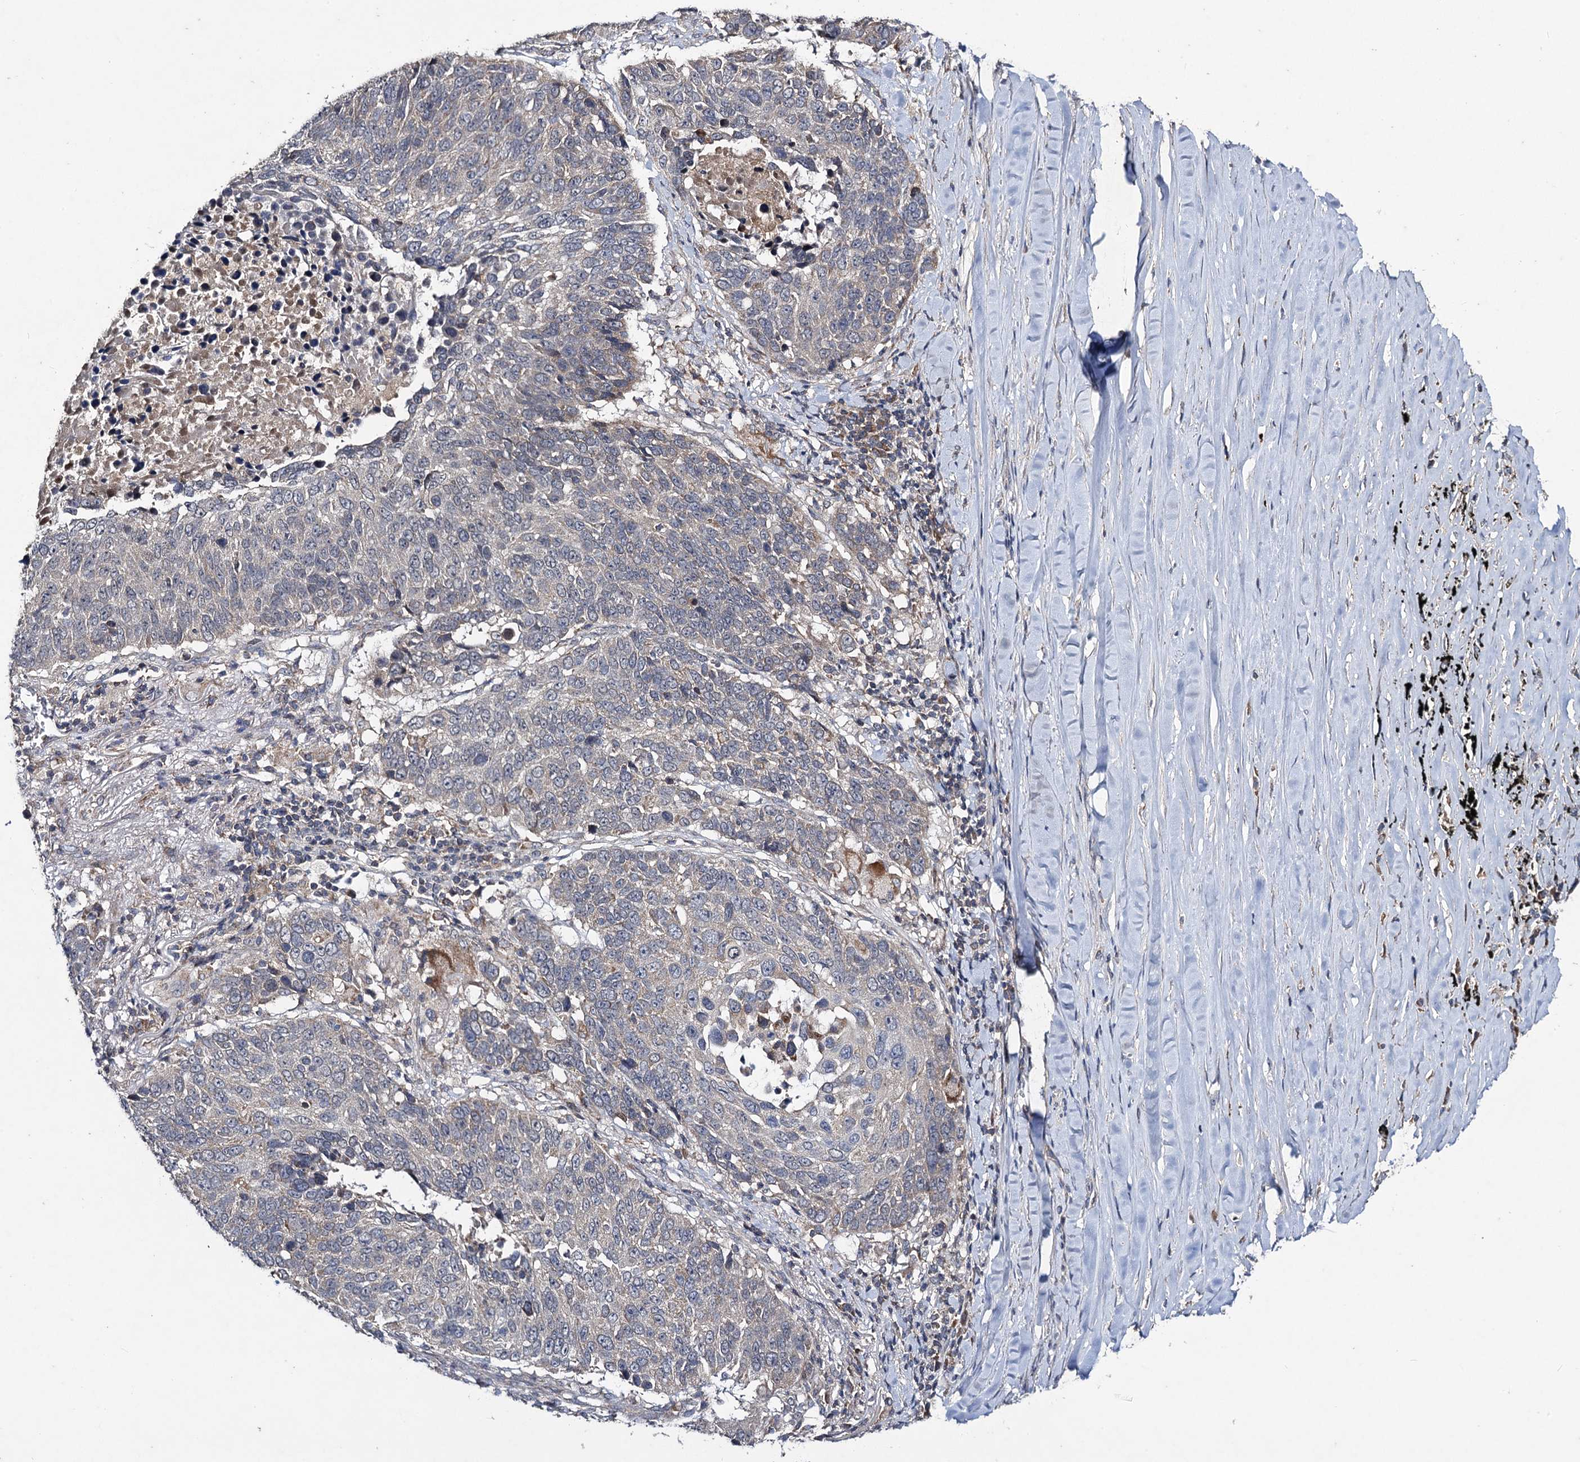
{"staining": {"intensity": "negative", "quantity": "none", "location": "none"}, "tissue": "lung cancer", "cell_type": "Tumor cells", "image_type": "cancer", "snomed": [{"axis": "morphology", "description": "Normal tissue, NOS"}, {"axis": "morphology", "description": "Squamous cell carcinoma, NOS"}, {"axis": "topography", "description": "Lymph node"}, {"axis": "topography", "description": "Lung"}], "caption": "Immunohistochemistry (IHC) of human lung cancer (squamous cell carcinoma) shows no positivity in tumor cells. (Immunohistochemistry, brightfield microscopy, high magnification).", "gene": "VPS37D", "patient": {"sex": "male", "age": 66}}